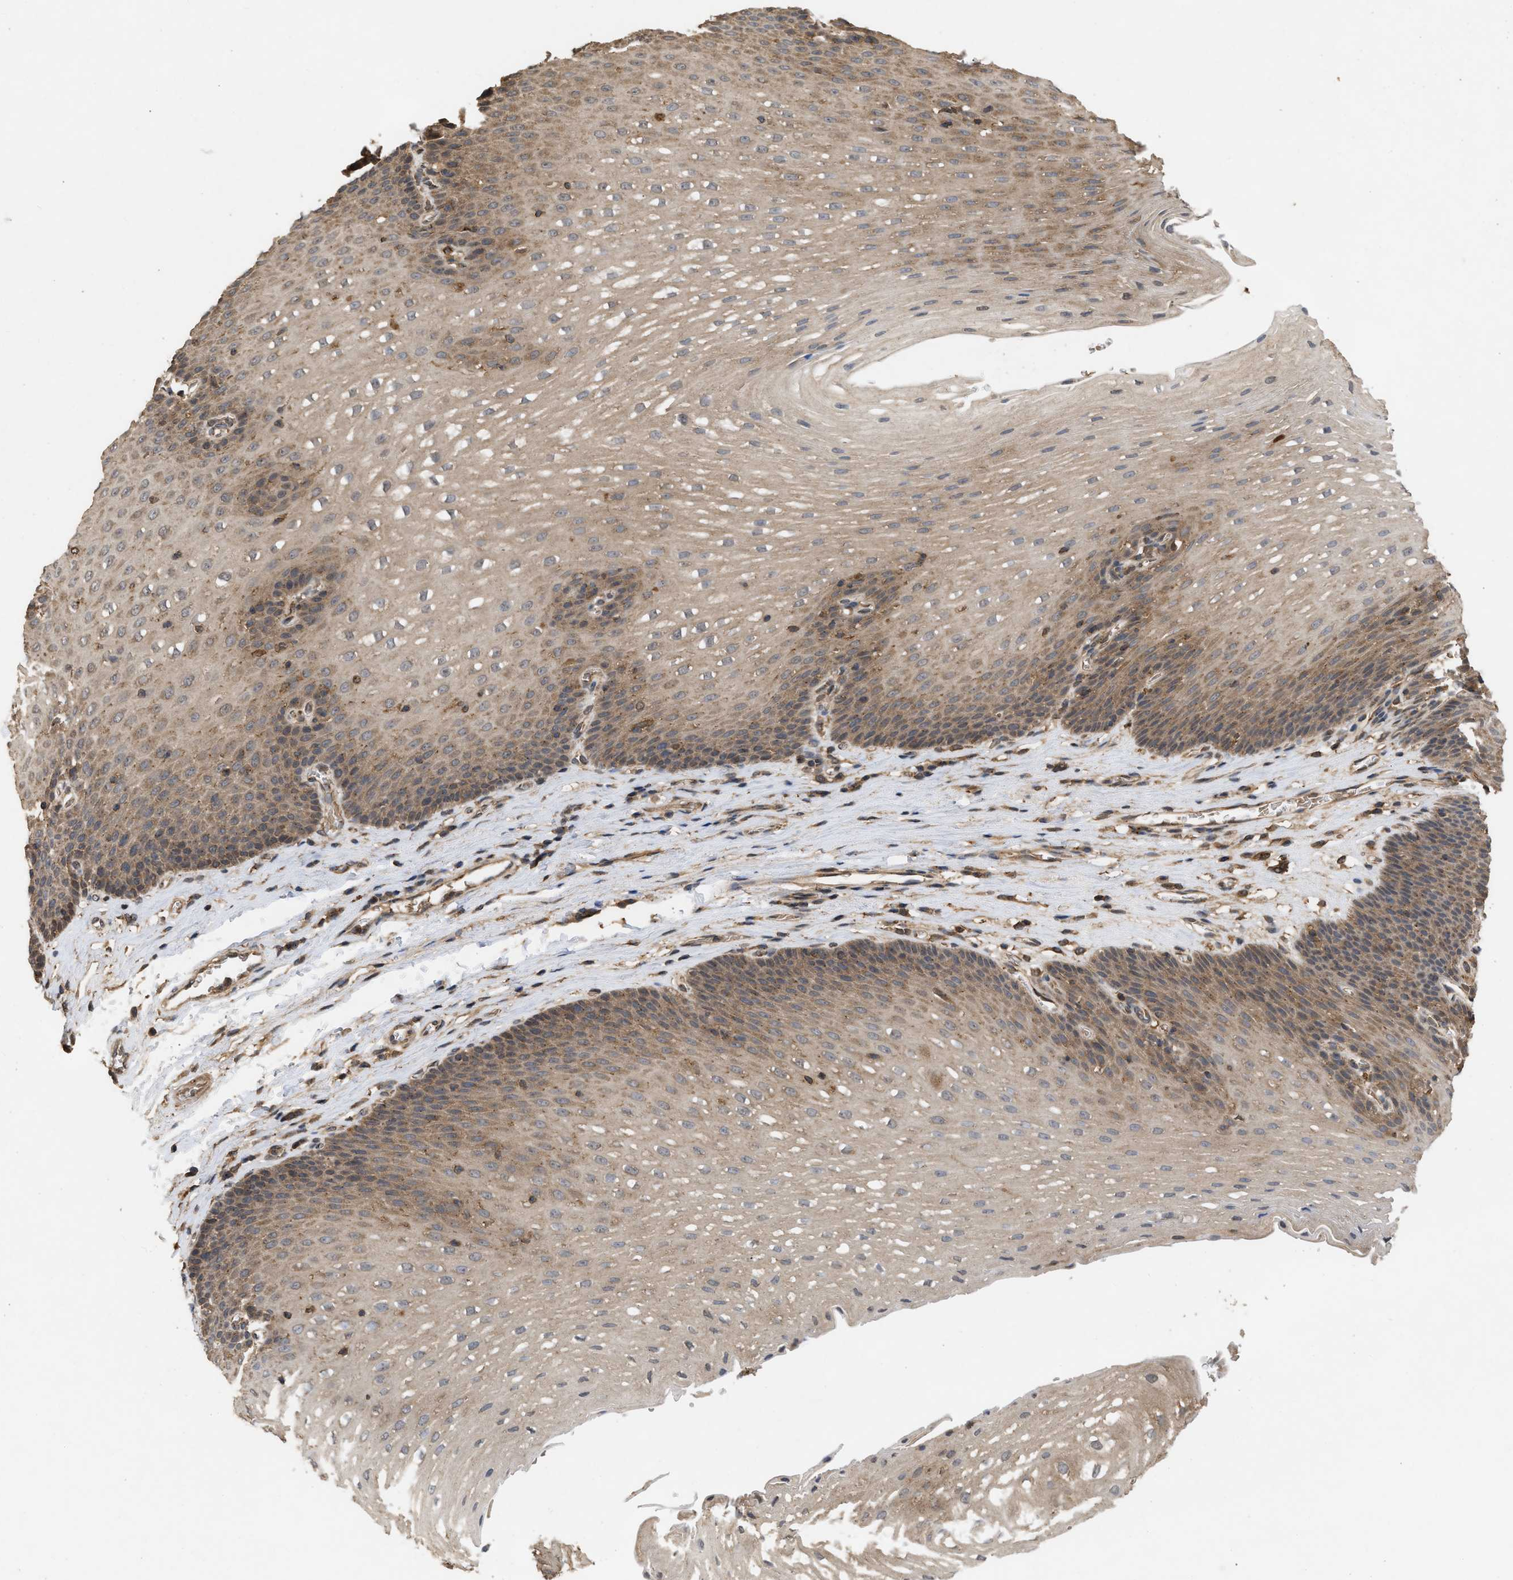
{"staining": {"intensity": "moderate", "quantity": "25%-75%", "location": "cytoplasmic/membranous"}, "tissue": "esophagus", "cell_type": "Squamous epithelial cells", "image_type": "normal", "snomed": [{"axis": "morphology", "description": "Normal tissue, NOS"}, {"axis": "topography", "description": "Esophagus"}], "caption": "Immunohistochemical staining of benign esophagus reveals medium levels of moderate cytoplasmic/membranous staining in approximately 25%-75% of squamous epithelial cells.", "gene": "FITM1", "patient": {"sex": "male", "age": 48}}